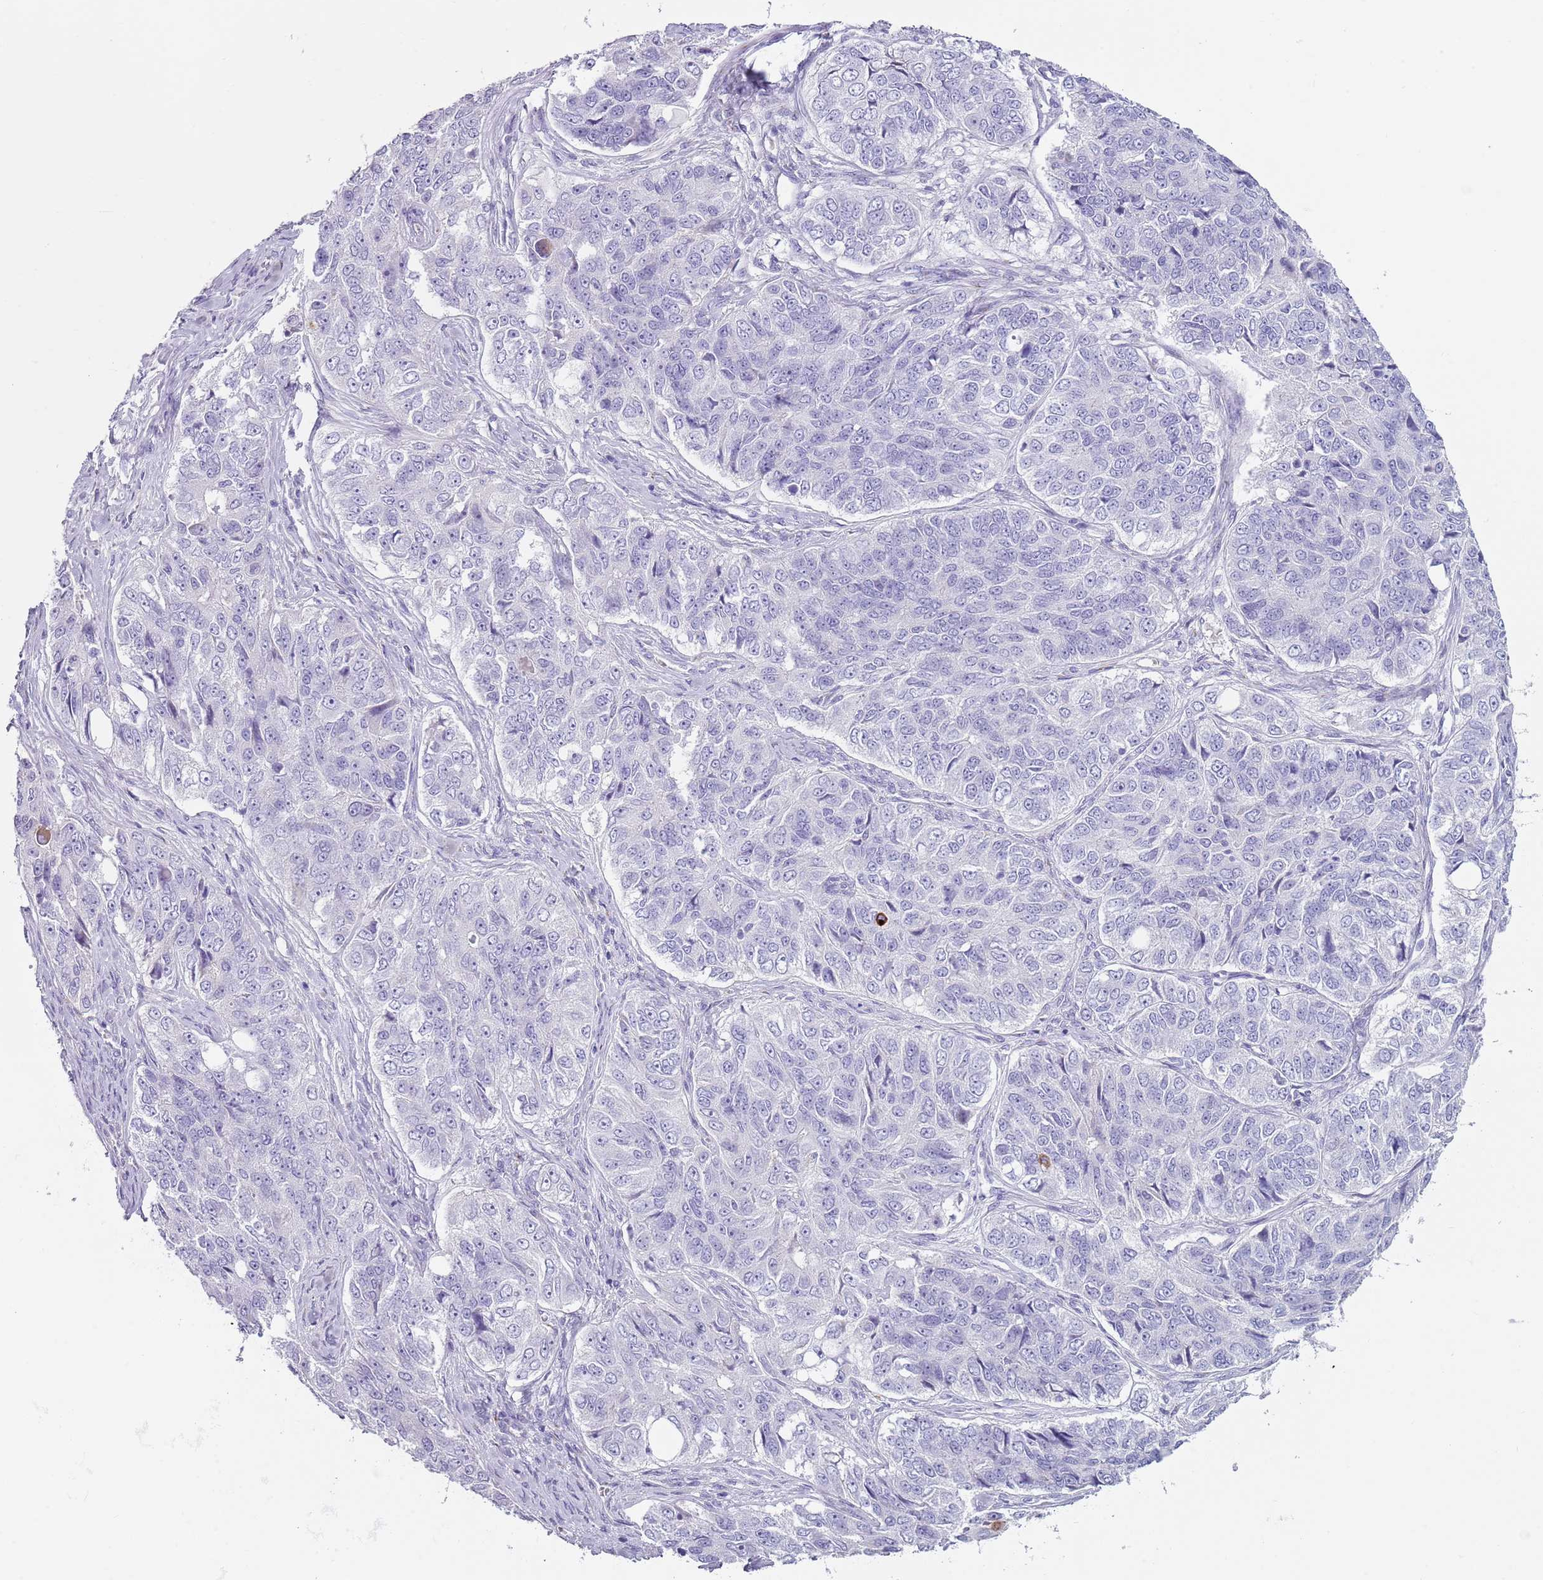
{"staining": {"intensity": "negative", "quantity": "none", "location": "none"}, "tissue": "ovarian cancer", "cell_type": "Tumor cells", "image_type": "cancer", "snomed": [{"axis": "morphology", "description": "Carcinoma, endometroid"}, {"axis": "topography", "description": "Ovary"}], "caption": "There is no significant staining in tumor cells of ovarian endometroid carcinoma.", "gene": "CD177", "patient": {"sex": "female", "age": 51}}